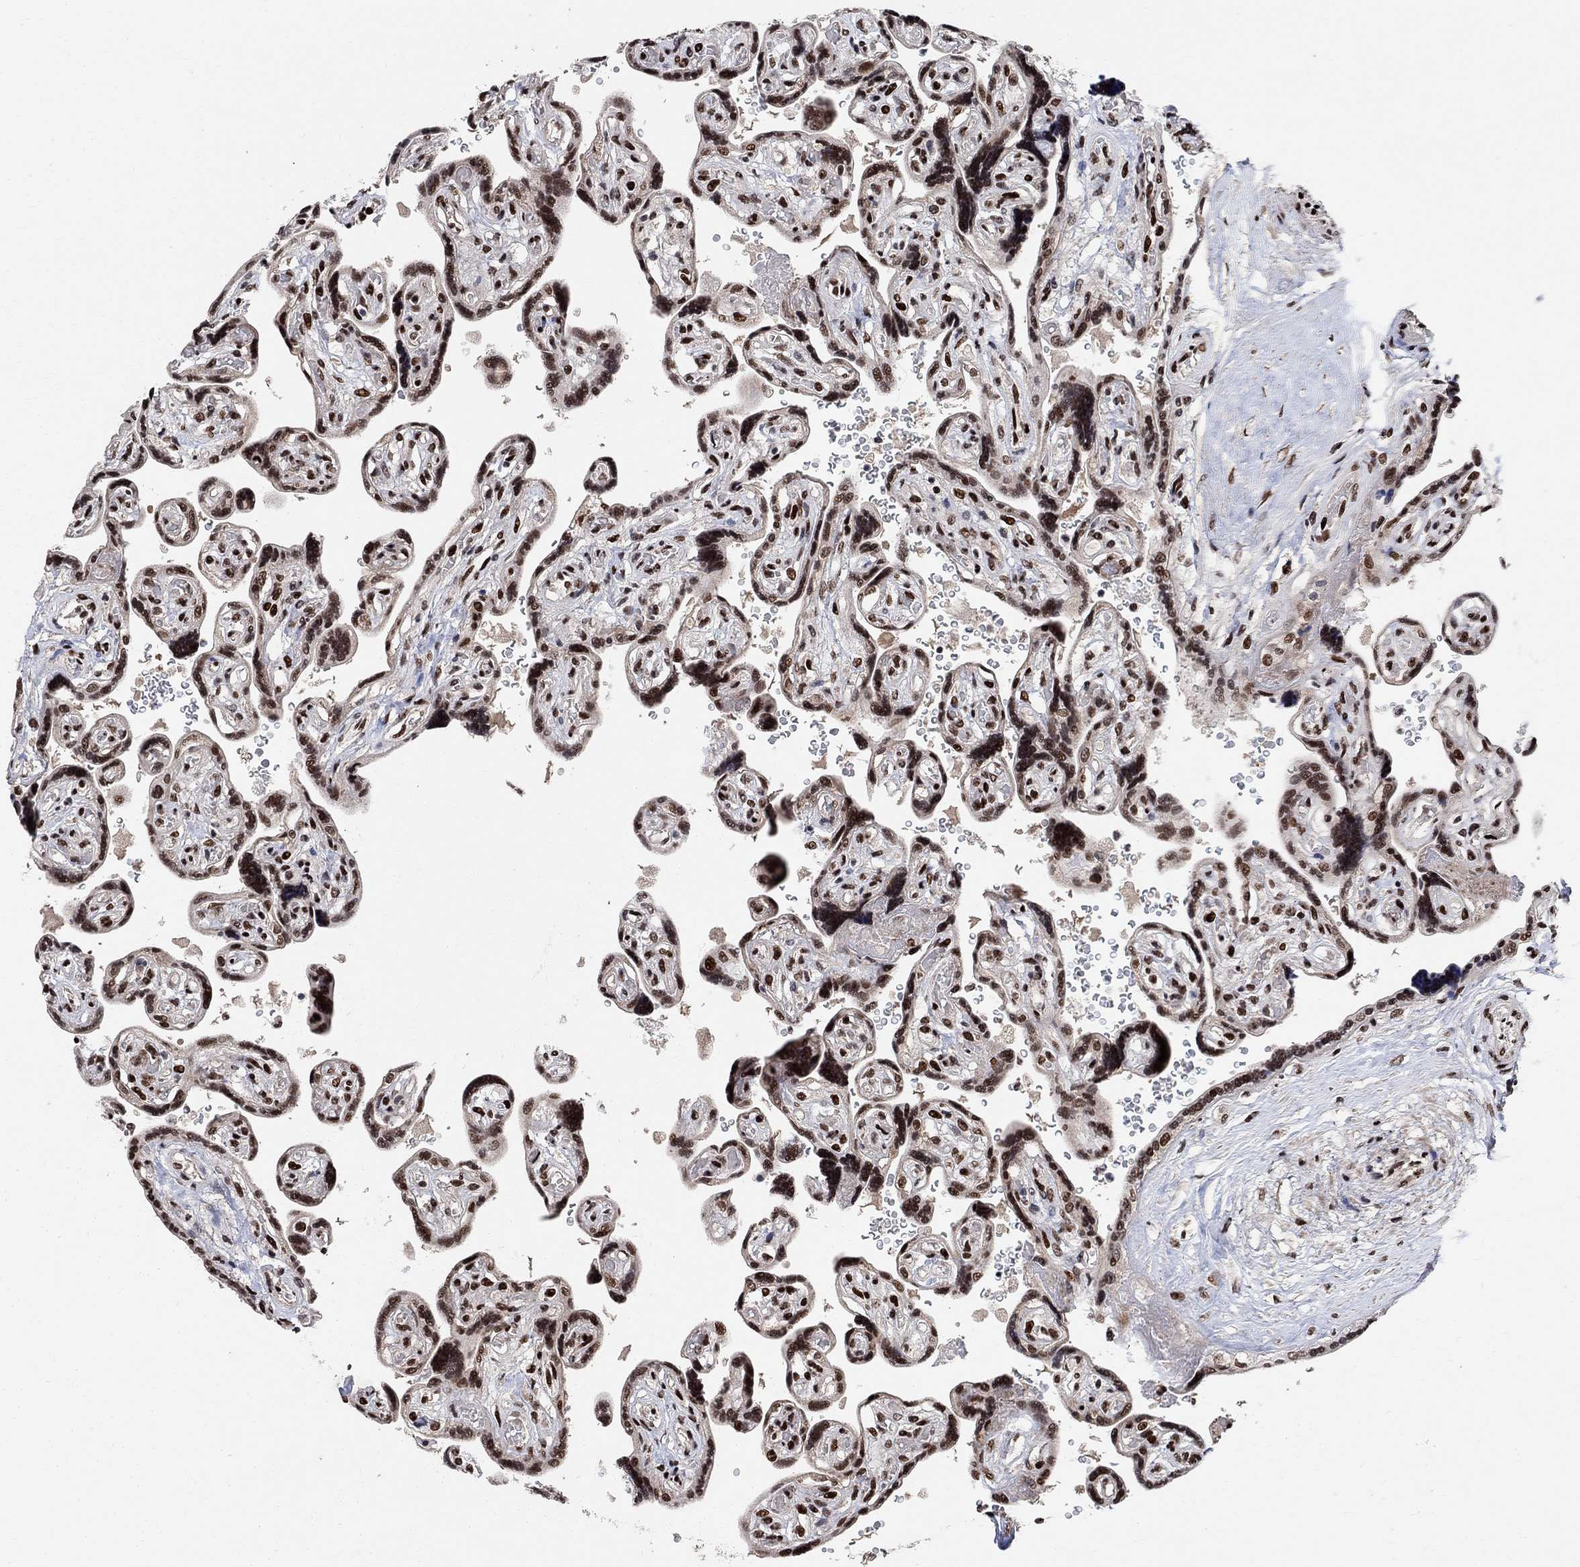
{"staining": {"intensity": "strong", "quantity": ">75%", "location": "nuclear"}, "tissue": "placenta", "cell_type": "Decidual cells", "image_type": "normal", "snomed": [{"axis": "morphology", "description": "Normal tissue, NOS"}, {"axis": "topography", "description": "Placenta"}], "caption": "Immunohistochemical staining of unremarkable human placenta exhibits >75% levels of strong nuclear protein expression in approximately >75% of decidual cells. Using DAB (3,3'-diaminobenzidine) (brown) and hematoxylin (blue) stains, captured at high magnification using brightfield microscopy.", "gene": "E4F1", "patient": {"sex": "female", "age": 32}}